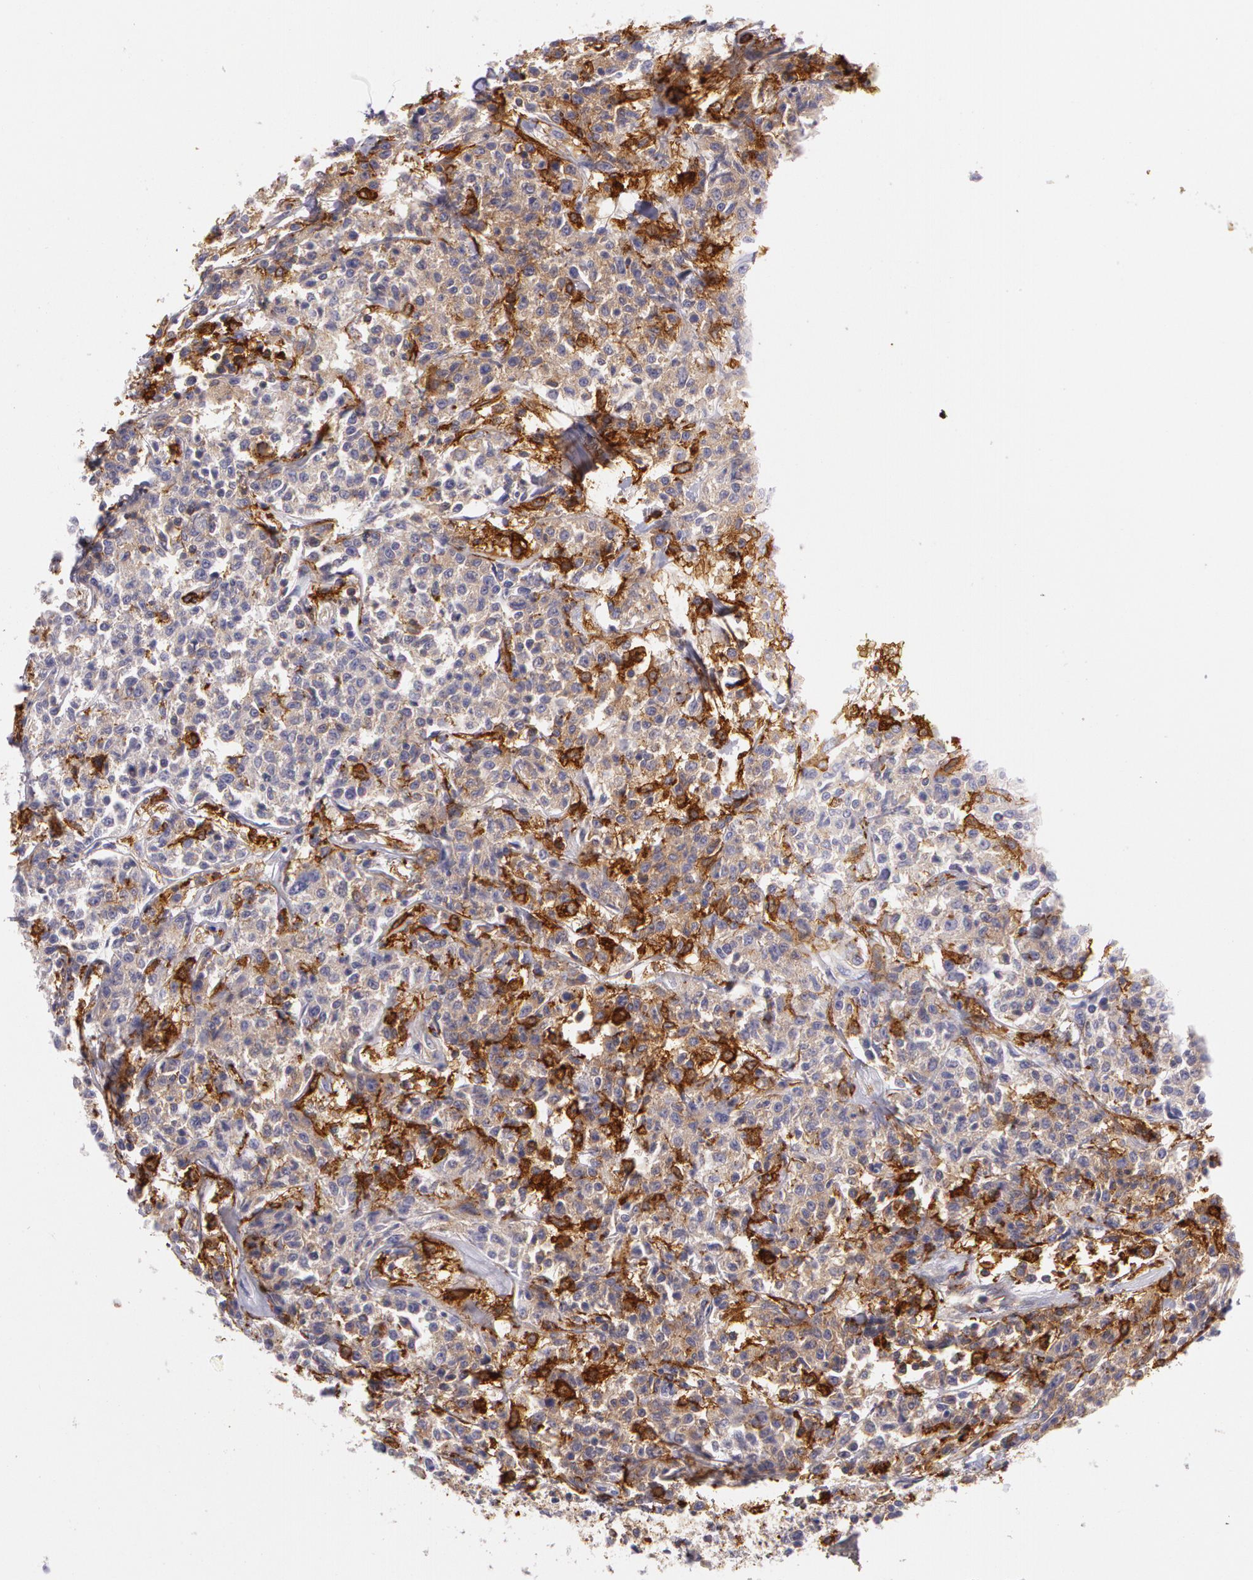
{"staining": {"intensity": "strong", "quantity": ">75%", "location": "cytoplasmic/membranous"}, "tissue": "lymphoma", "cell_type": "Tumor cells", "image_type": "cancer", "snomed": [{"axis": "morphology", "description": "Malignant lymphoma, non-Hodgkin's type, Low grade"}, {"axis": "topography", "description": "Small intestine"}], "caption": "Strong cytoplasmic/membranous staining for a protein is identified in approximately >75% of tumor cells of low-grade malignant lymphoma, non-Hodgkin's type using IHC.", "gene": "LY75", "patient": {"sex": "female", "age": 59}}